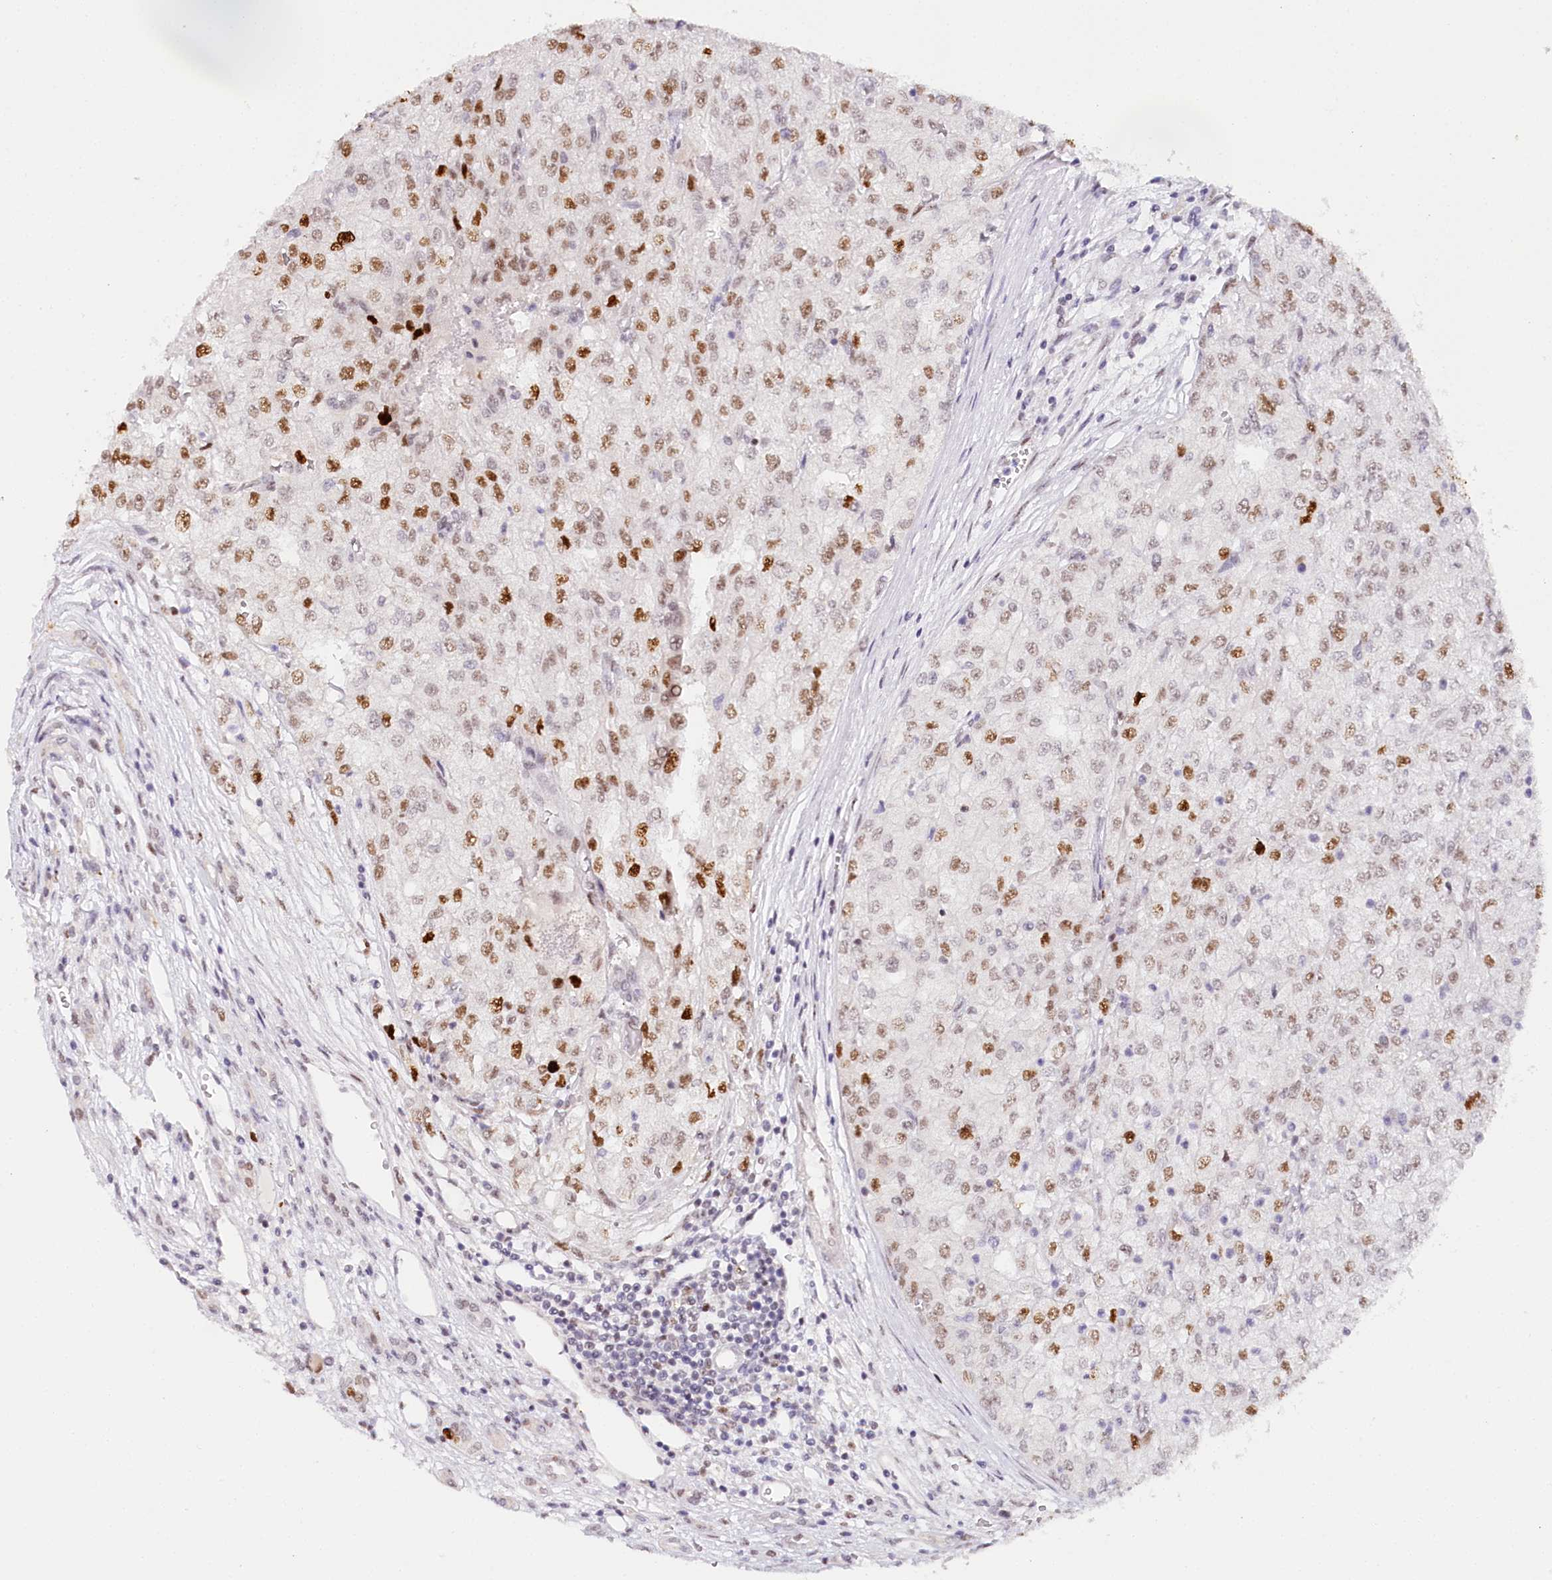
{"staining": {"intensity": "moderate", "quantity": "25%-75%", "location": "nuclear"}, "tissue": "renal cancer", "cell_type": "Tumor cells", "image_type": "cancer", "snomed": [{"axis": "morphology", "description": "Adenocarcinoma, NOS"}, {"axis": "topography", "description": "Kidney"}], "caption": "This photomicrograph shows renal cancer stained with IHC to label a protein in brown. The nuclear of tumor cells show moderate positivity for the protein. Nuclei are counter-stained blue.", "gene": "TP53", "patient": {"sex": "female", "age": 54}}